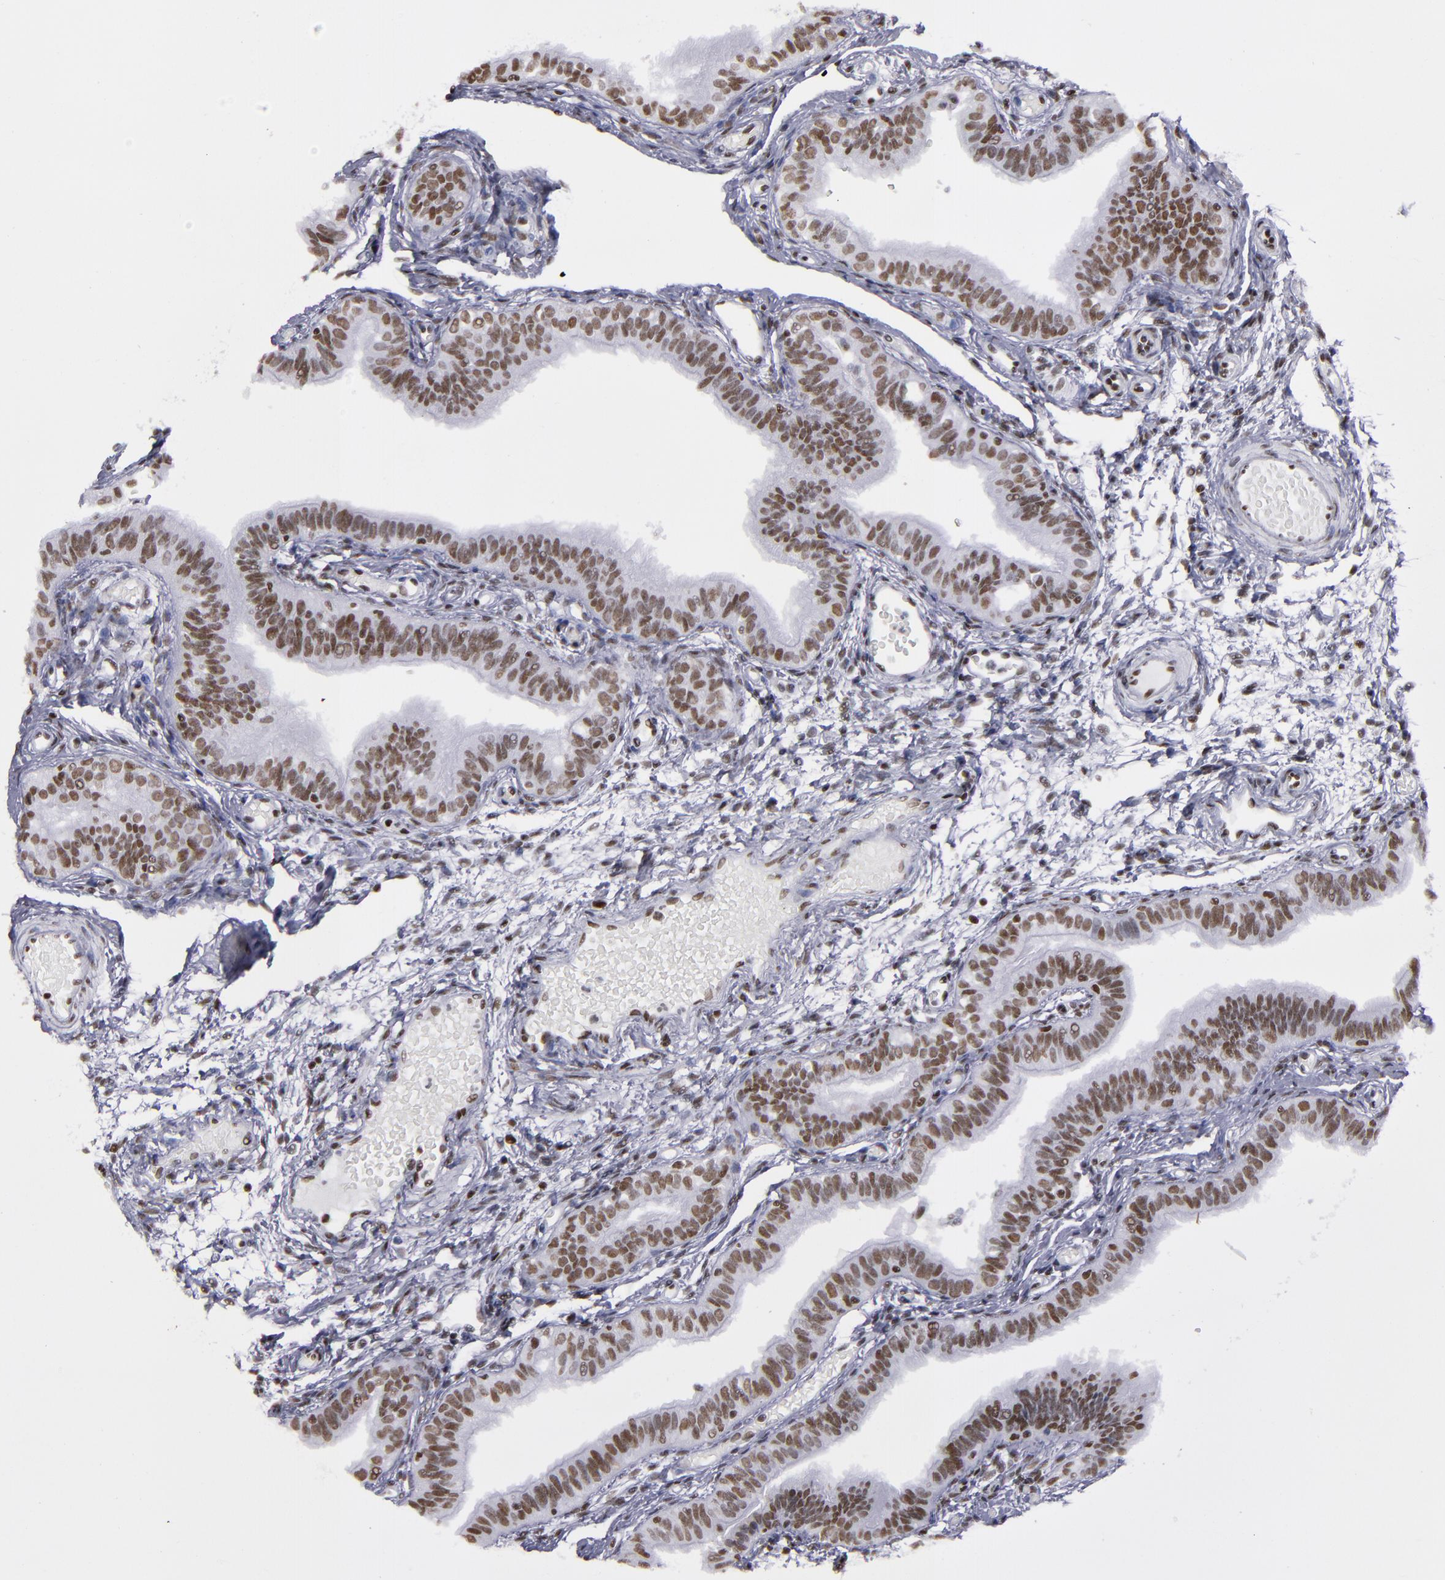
{"staining": {"intensity": "strong", "quantity": ">75%", "location": "nuclear"}, "tissue": "fallopian tube", "cell_type": "Glandular cells", "image_type": "normal", "snomed": [{"axis": "morphology", "description": "Normal tissue, NOS"}, {"axis": "morphology", "description": "Dermoid, NOS"}, {"axis": "topography", "description": "Fallopian tube"}], "caption": "Protein expression analysis of benign fallopian tube shows strong nuclear positivity in about >75% of glandular cells. (Stains: DAB (3,3'-diaminobenzidine) in brown, nuclei in blue, Microscopy: brightfield microscopy at high magnification).", "gene": "TERF2", "patient": {"sex": "female", "age": 33}}